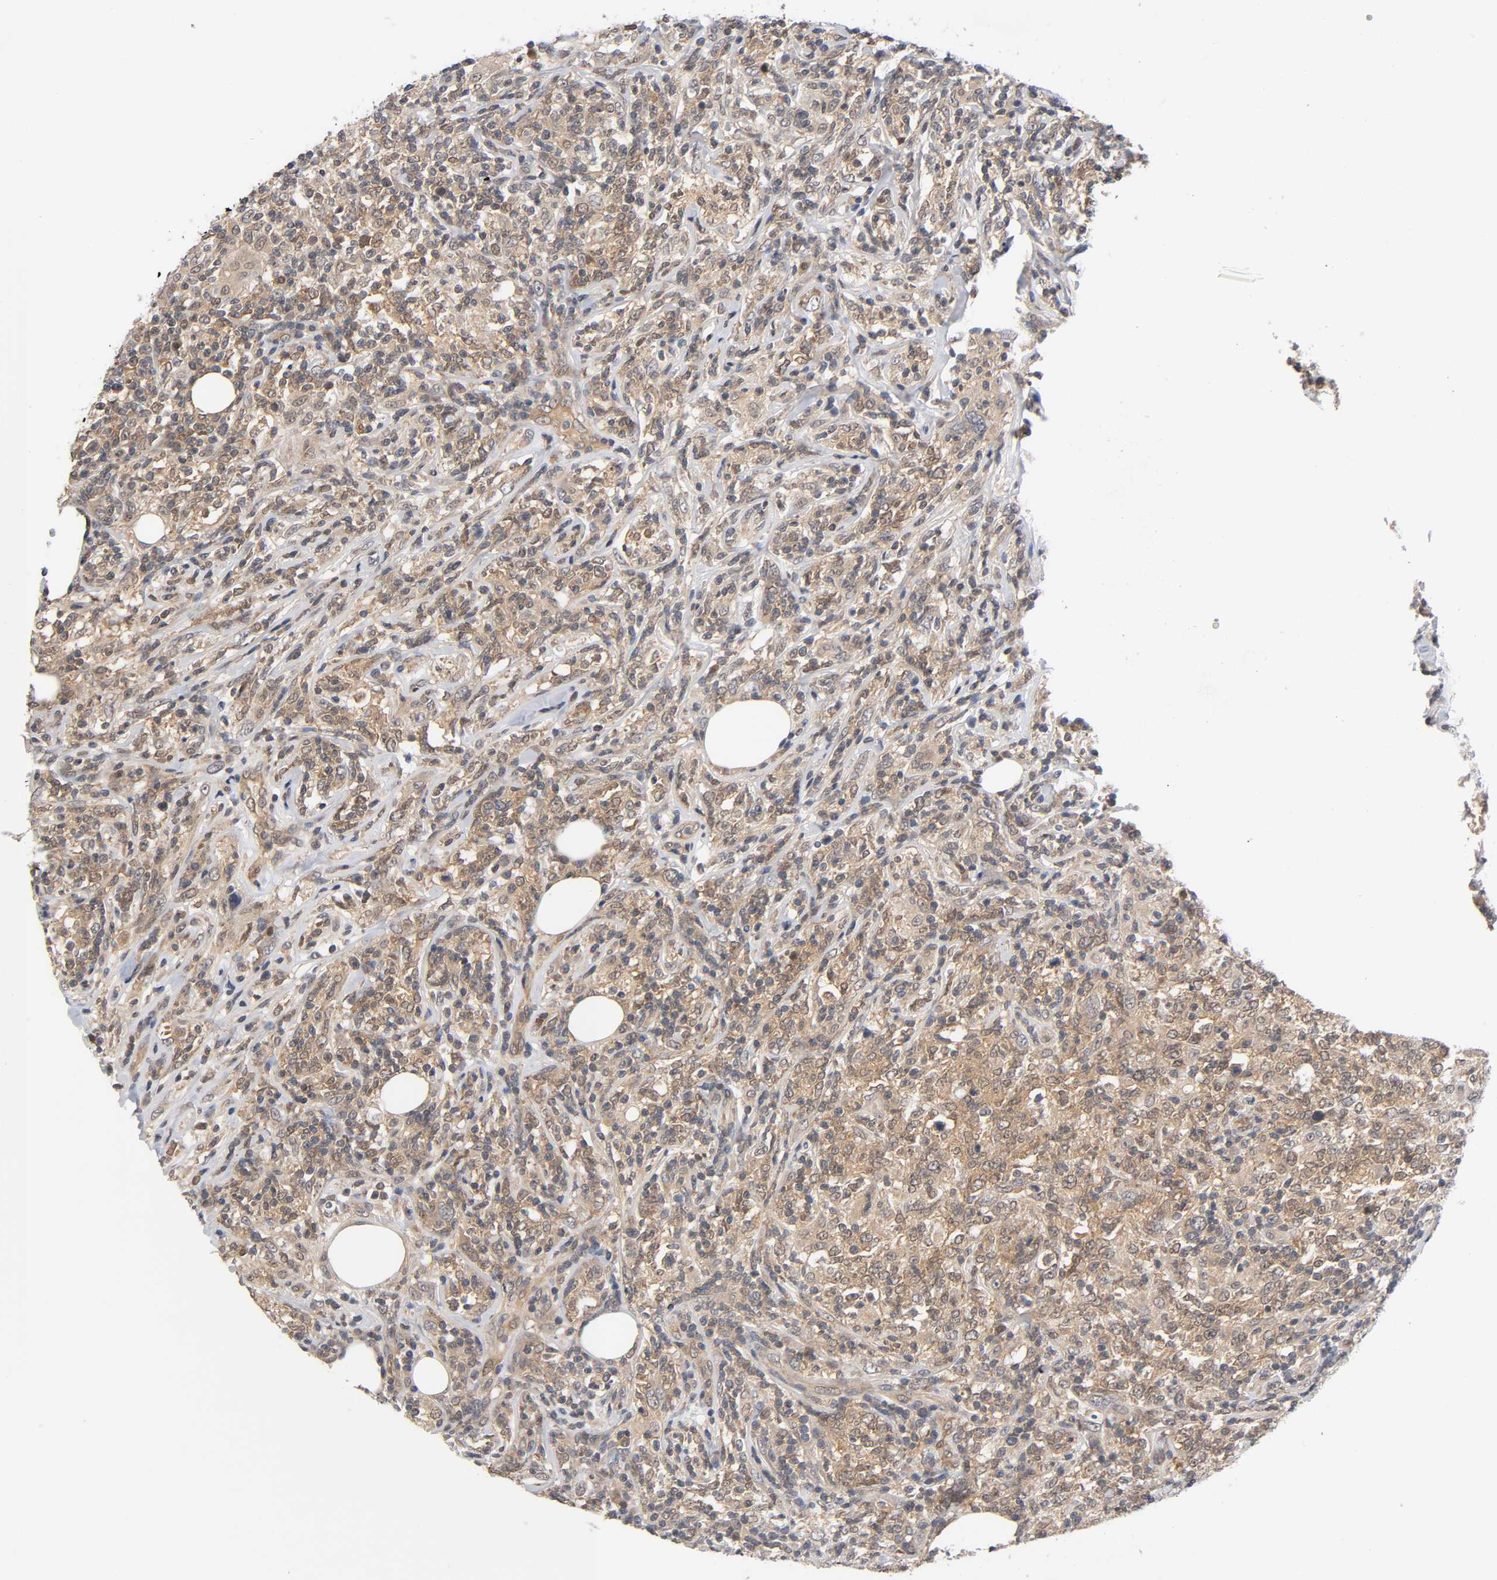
{"staining": {"intensity": "moderate", "quantity": "25%-75%", "location": "cytoplasmic/membranous"}, "tissue": "lymphoma", "cell_type": "Tumor cells", "image_type": "cancer", "snomed": [{"axis": "morphology", "description": "Malignant lymphoma, non-Hodgkin's type, High grade"}, {"axis": "topography", "description": "Lymph node"}], "caption": "A brown stain shows moderate cytoplasmic/membranous positivity of a protein in human lymphoma tumor cells.", "gene": "PRKAB1", "patient": {"sex": "female", "age": 84}}